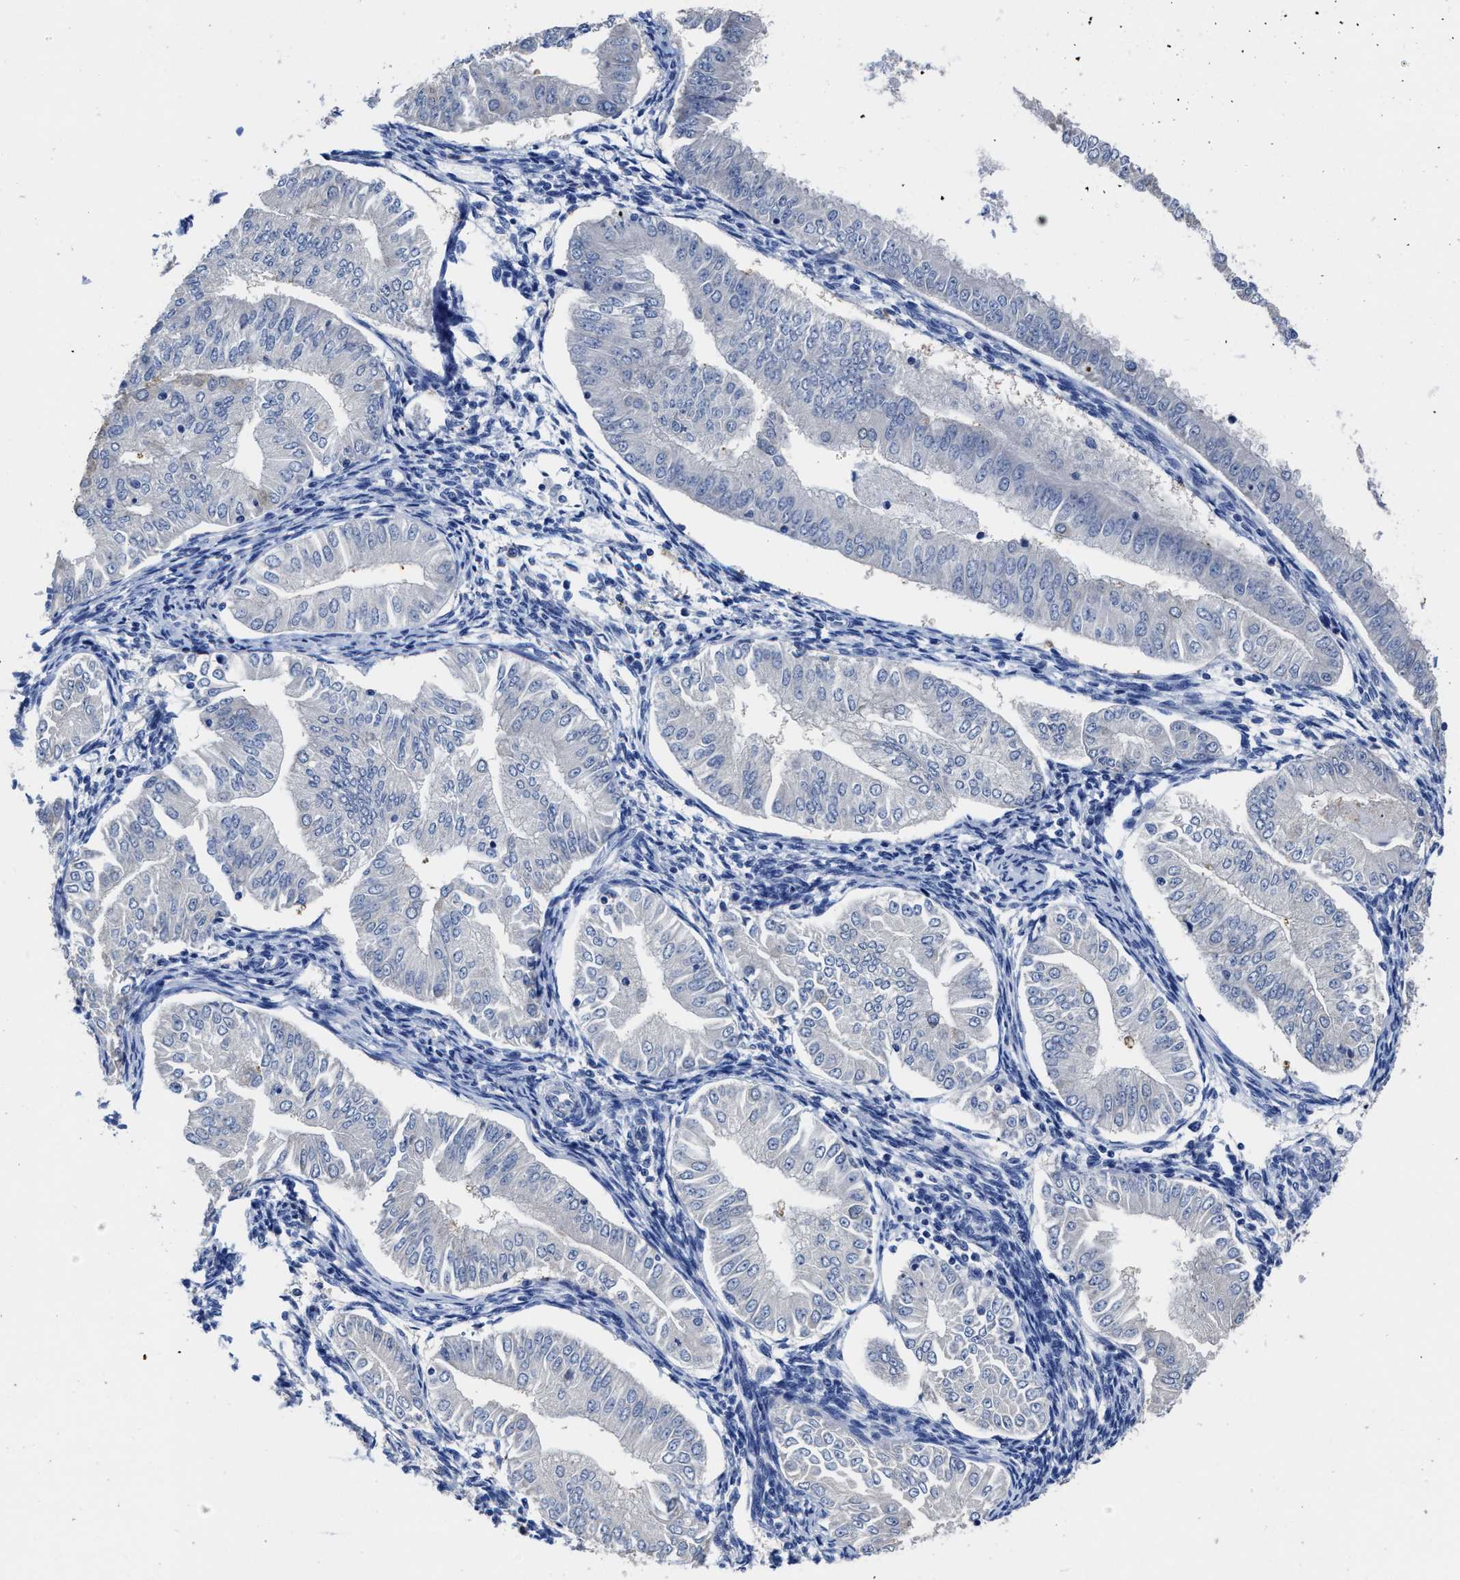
{"staining": {"intensity": "negative", "quantity": "none", "location": "none"}, "tissue": "endometrial cancer", "cell_type": "Tumor cells", "image_type": "cancer", "snomed": [{"axis": "morphology", "description": "Normal tissue, NOS"}, {"axis": "morphology", "description": "Adenocarcinoma, NOS"}, {"axis": "topography", "description": "Endometrium"}], "caption": "Histopathology image shows no protein staining in tumor cells of endometrial cancer tissue. Nuclei are stained in blue.", "gene": "HOOK1", "patient": {"sex": "female", "age": 53}}